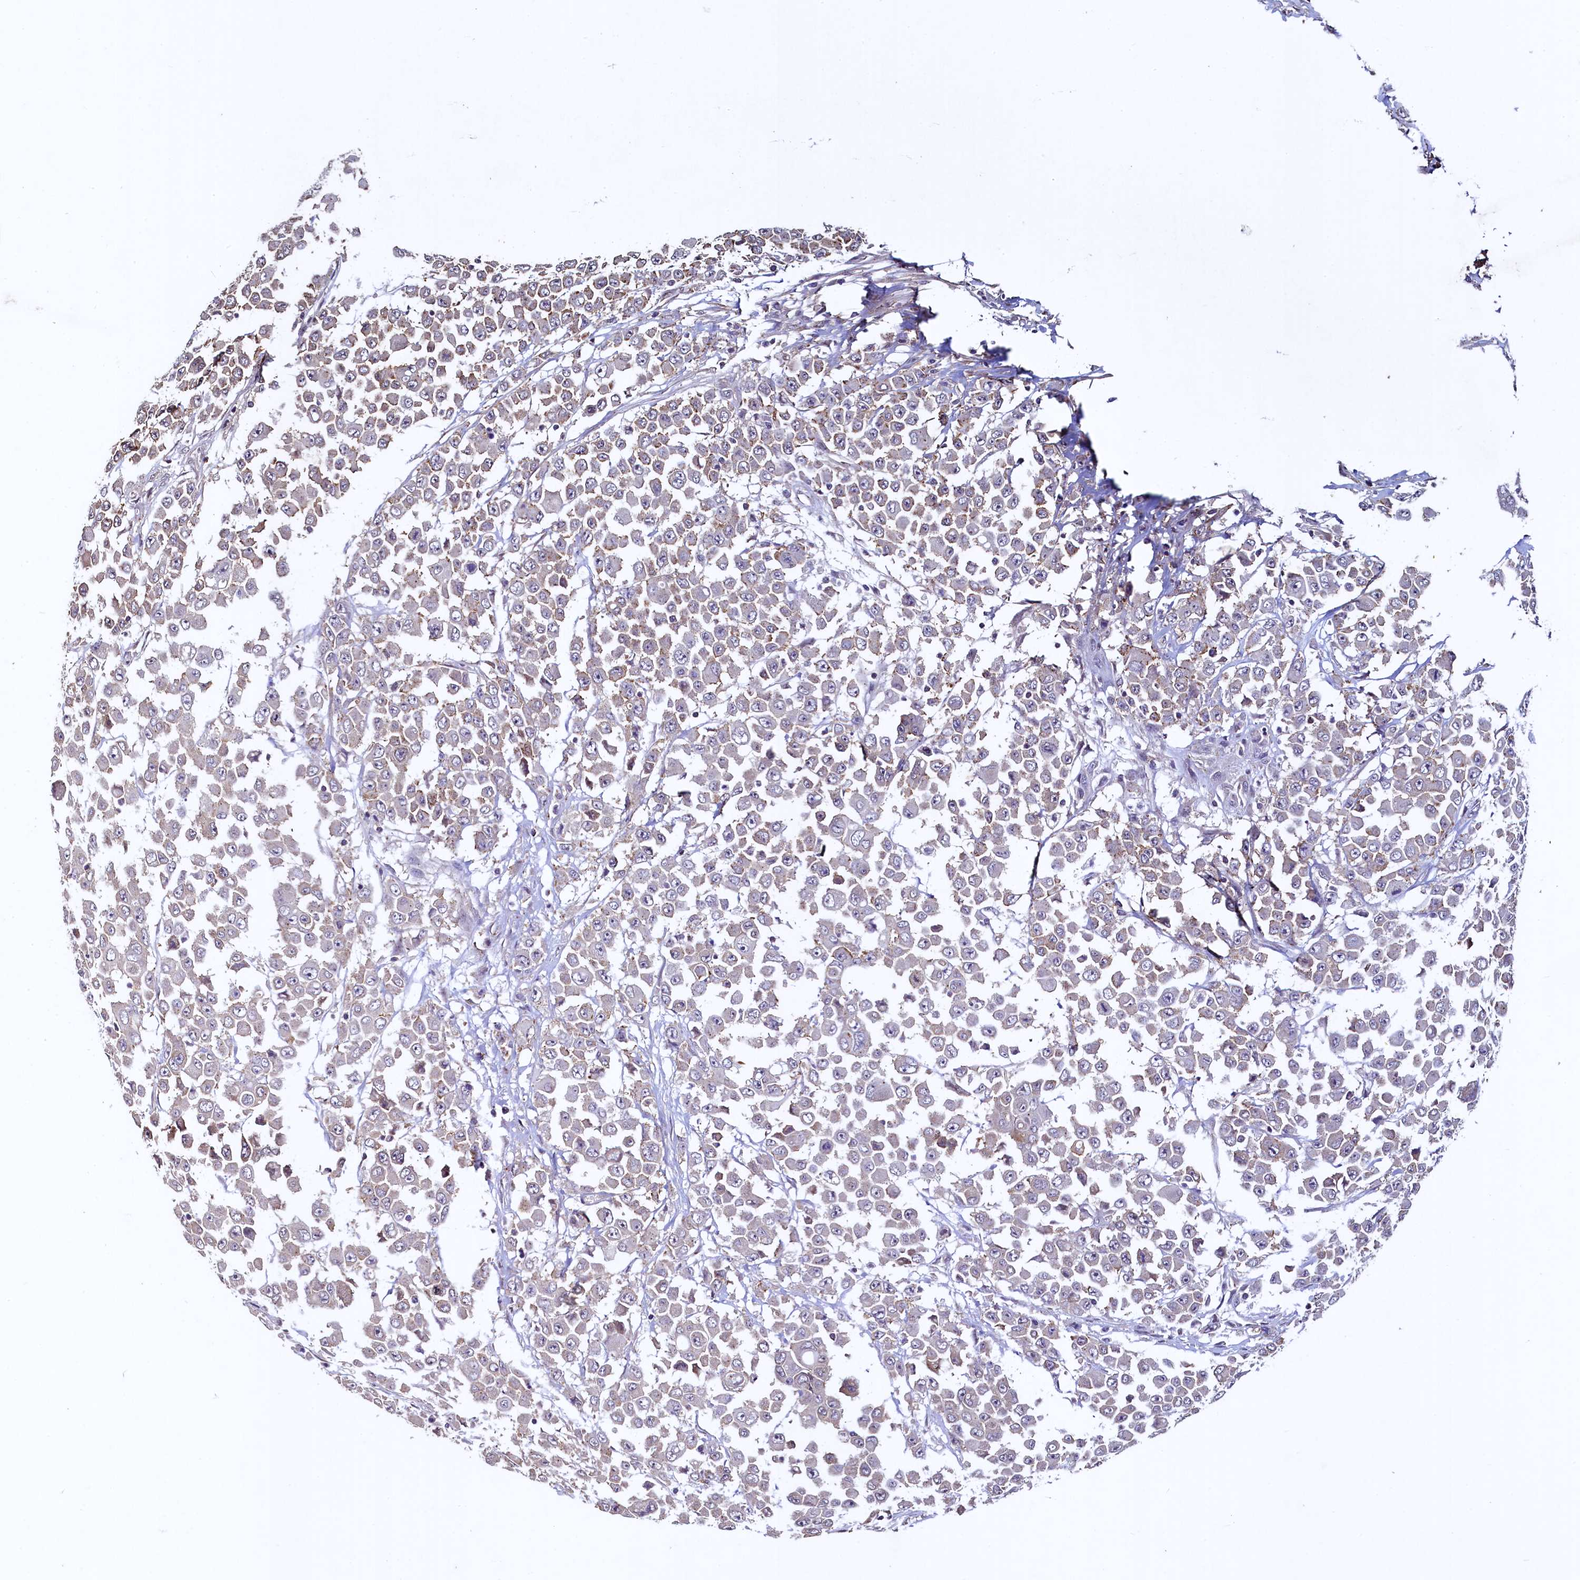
{"staining": {"intensity": "negative", "quantity": "none", "location": "none"}, "tissue": "colorectal cancer", "cell_type": "Tumor cells", "image_type": "cancer", "snomed": [{"axis": "morphology", "description": "Adenocarcinoma, NOS"}, {"axis": "topography", "description": "Colon"}], "caption": "IHC of human colorectal cancer reveals no positivity in tumor cells.", "gene": "PALM", "patient": {"sex": "male", "age": 51}}